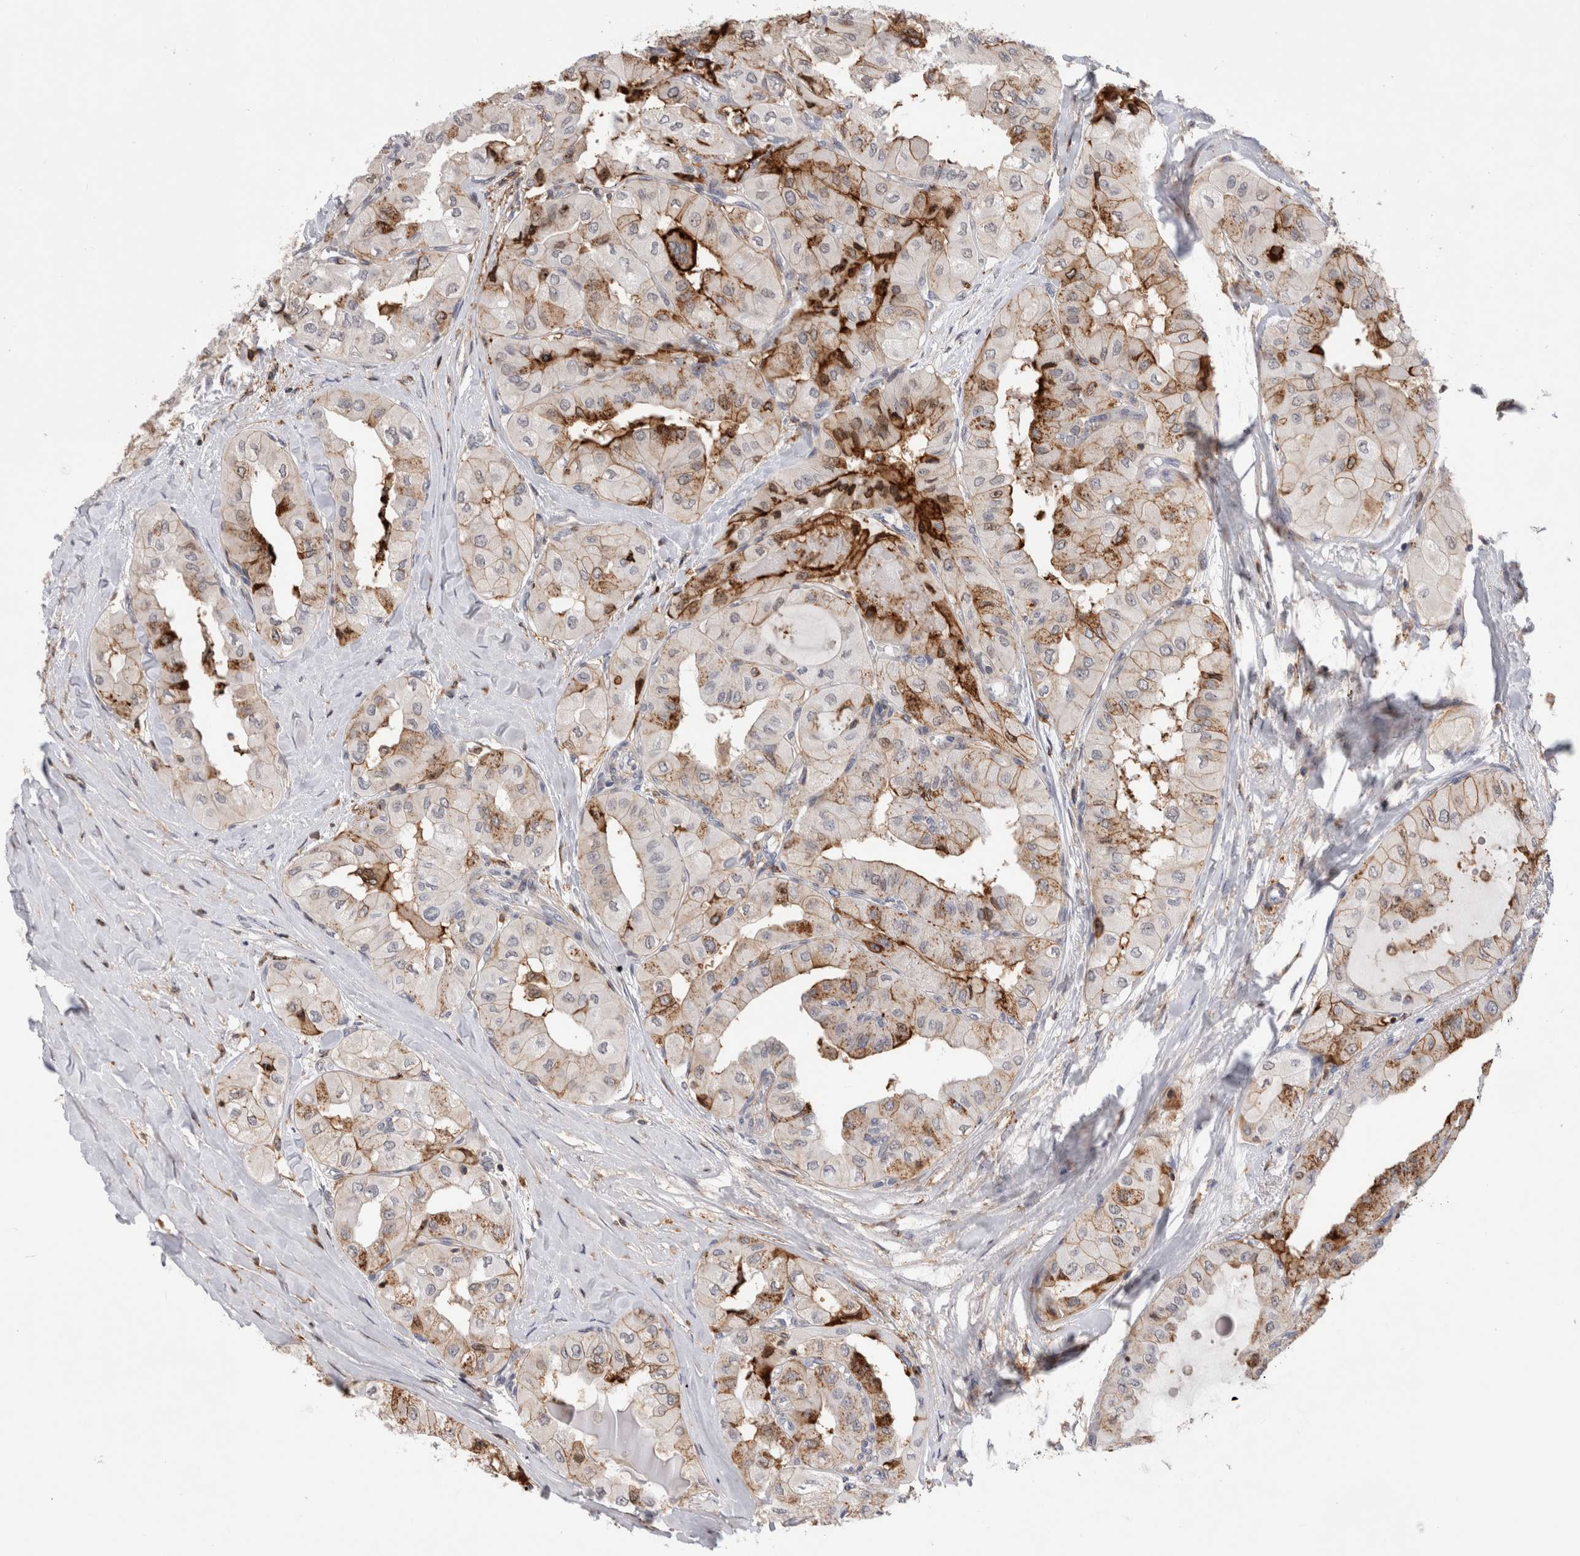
{"staining": {"intensity": "weak", "quantity": "25%-75%", "location": "cytoplasmic/membranous"}, "tissue": "thyroid cancer", "cell_type": "Tumor cells", "image_type": "cancer", "snomed": [{"axis": "morphology", "description": "Papillary adenocarcinoma, NOS"}, {"axis": "topography", "description": "Thyroid gland"}], "caption": "This photomicrograph demonstrates thyroid cancer stained with immunohistochemistry (IHC) to label a protein in brown. The cytoplasmic/membranous of tumor cells show weak positivity for the protein. Nuclei are counter-stained blue.", "gene": "CCDC88B", "patient": {"sex": "female", "age": 59}}